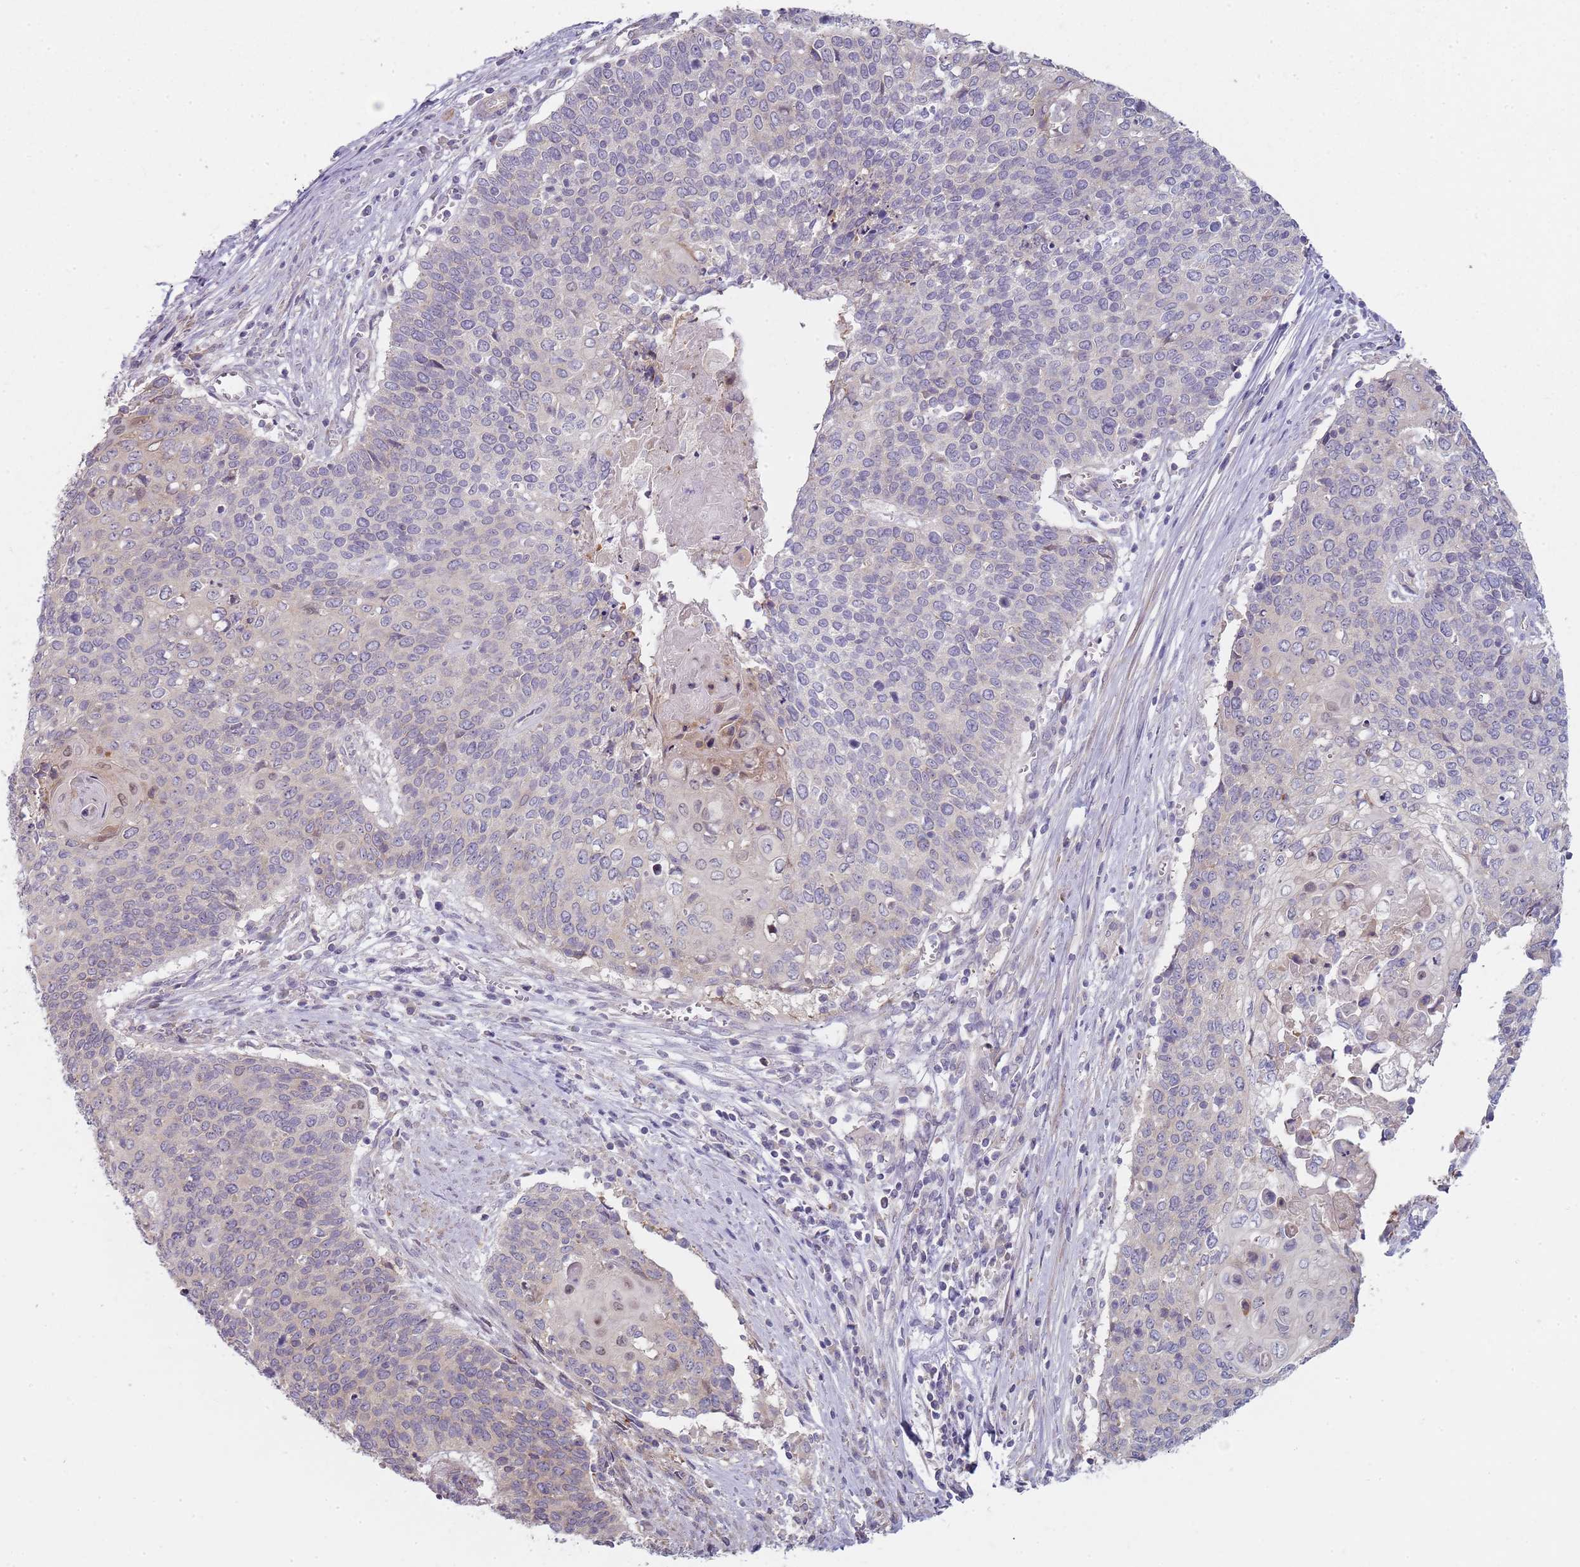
{"staining": {"intensity": "negative", "quantity": "none", "location": "none"}, "tissue": "cervical cancer", "cell_type": "Tumor cells", "image_type": "cancer", "snomed": [{"axis": "morphology", "description": "Squamous cell carcinoma, NOS"}, {"axis": "topography", "description": "Cervix"}], "caption": "This is an immunohistochemistry image of human squamous cell carcinoma (cervical). There is no positivity in tumor cells.", "gene": "SLC26A6", "patient": {"sex": "female", "age": 39}}